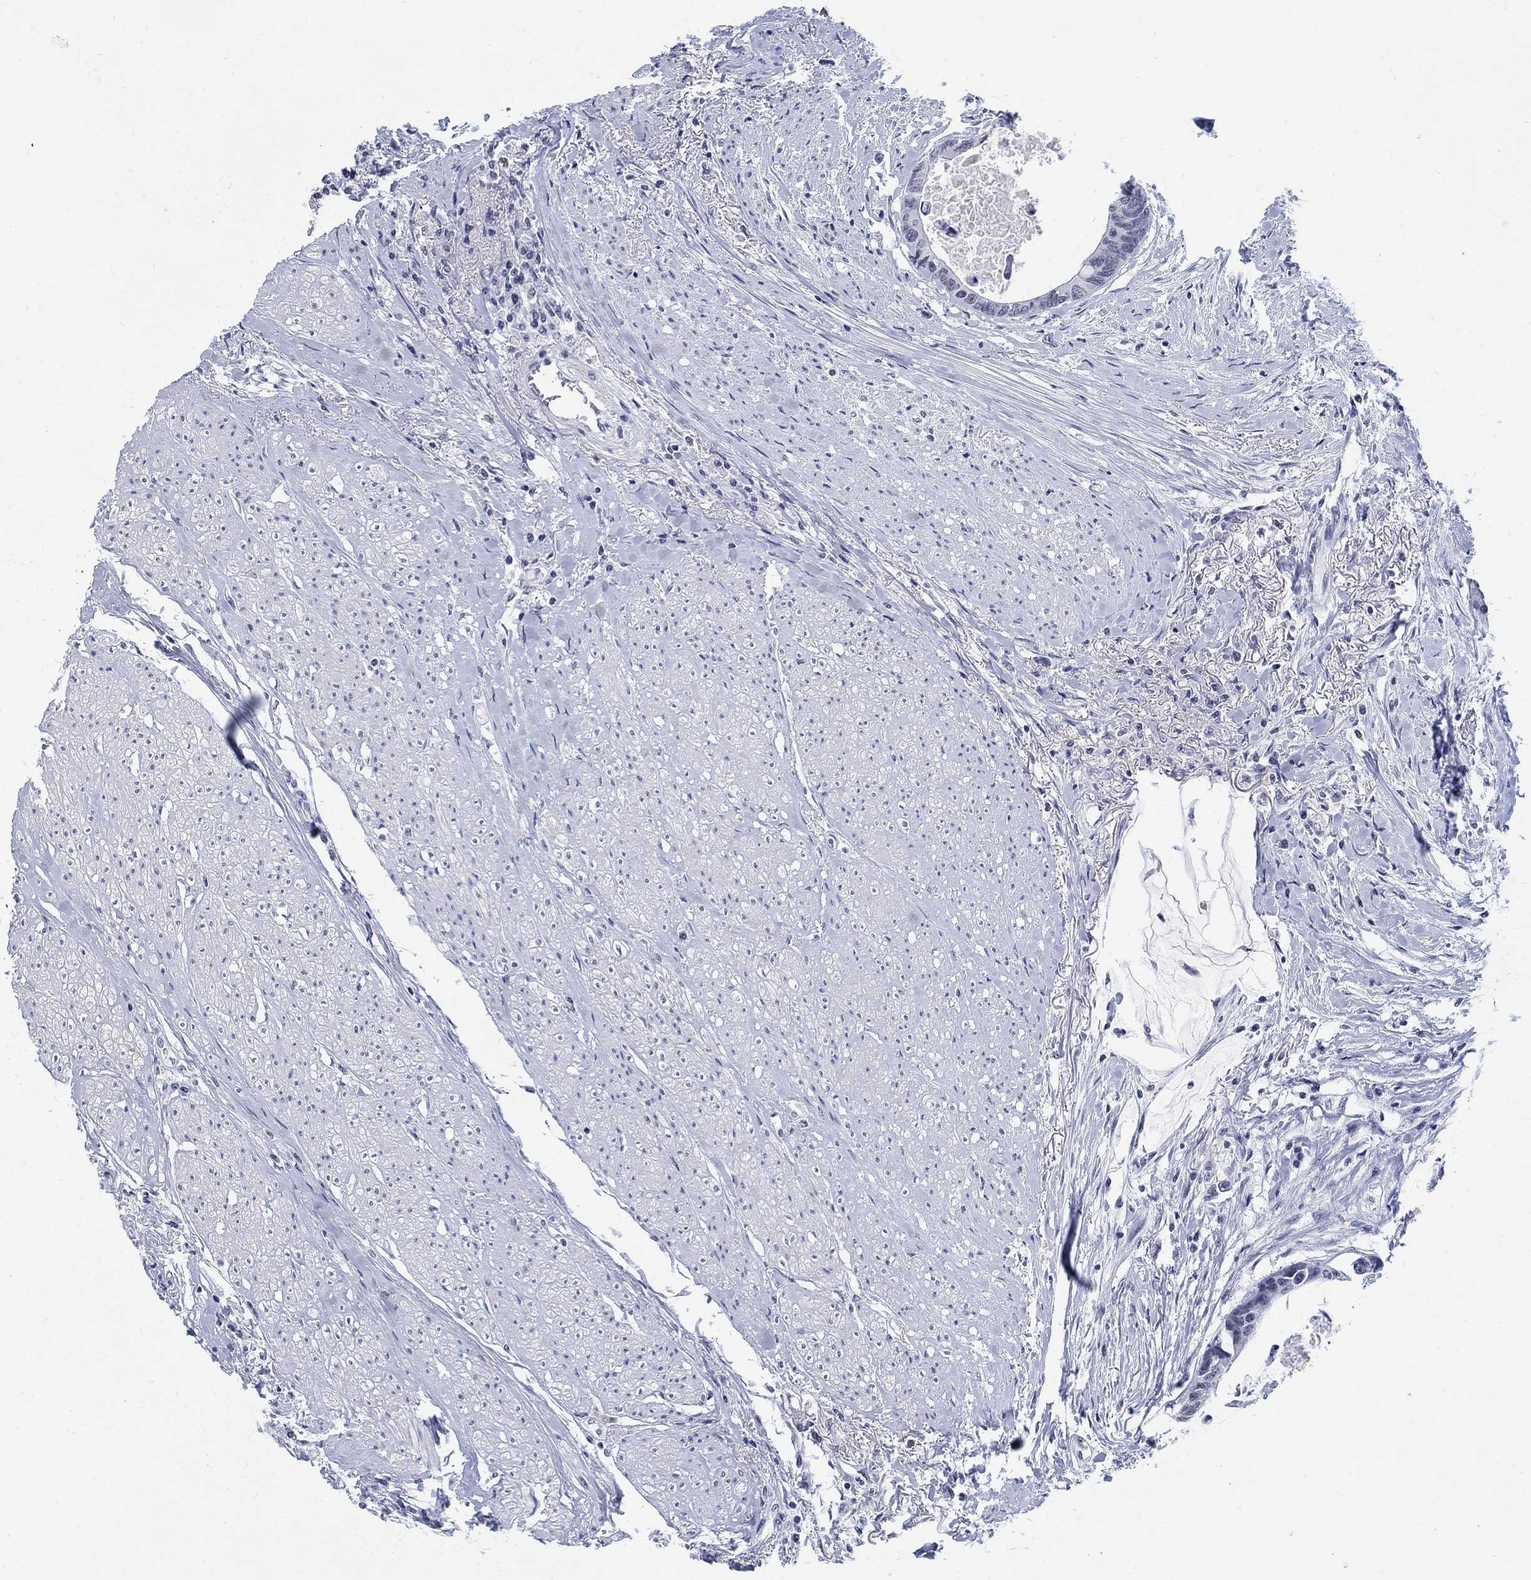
{"staining": {"intensity": "negative", "quantity": "none", "location": "none"}, "tissue": "colorectal cancer", "cell_type": "Tumor cells", "image_type": "cancer", "snomed": [{"axis": "morphology", "description": "Adenocarcinoma, NOS"}, {"axis": "topography", "description": "Rectum"}], "caption": "Immunohistochemical staining of human colorectal adenocarcinoma reveals no significant expression in tumor cells.", "gene": "ANKS1B", "patient": {"sex": "male", "age": 59}}